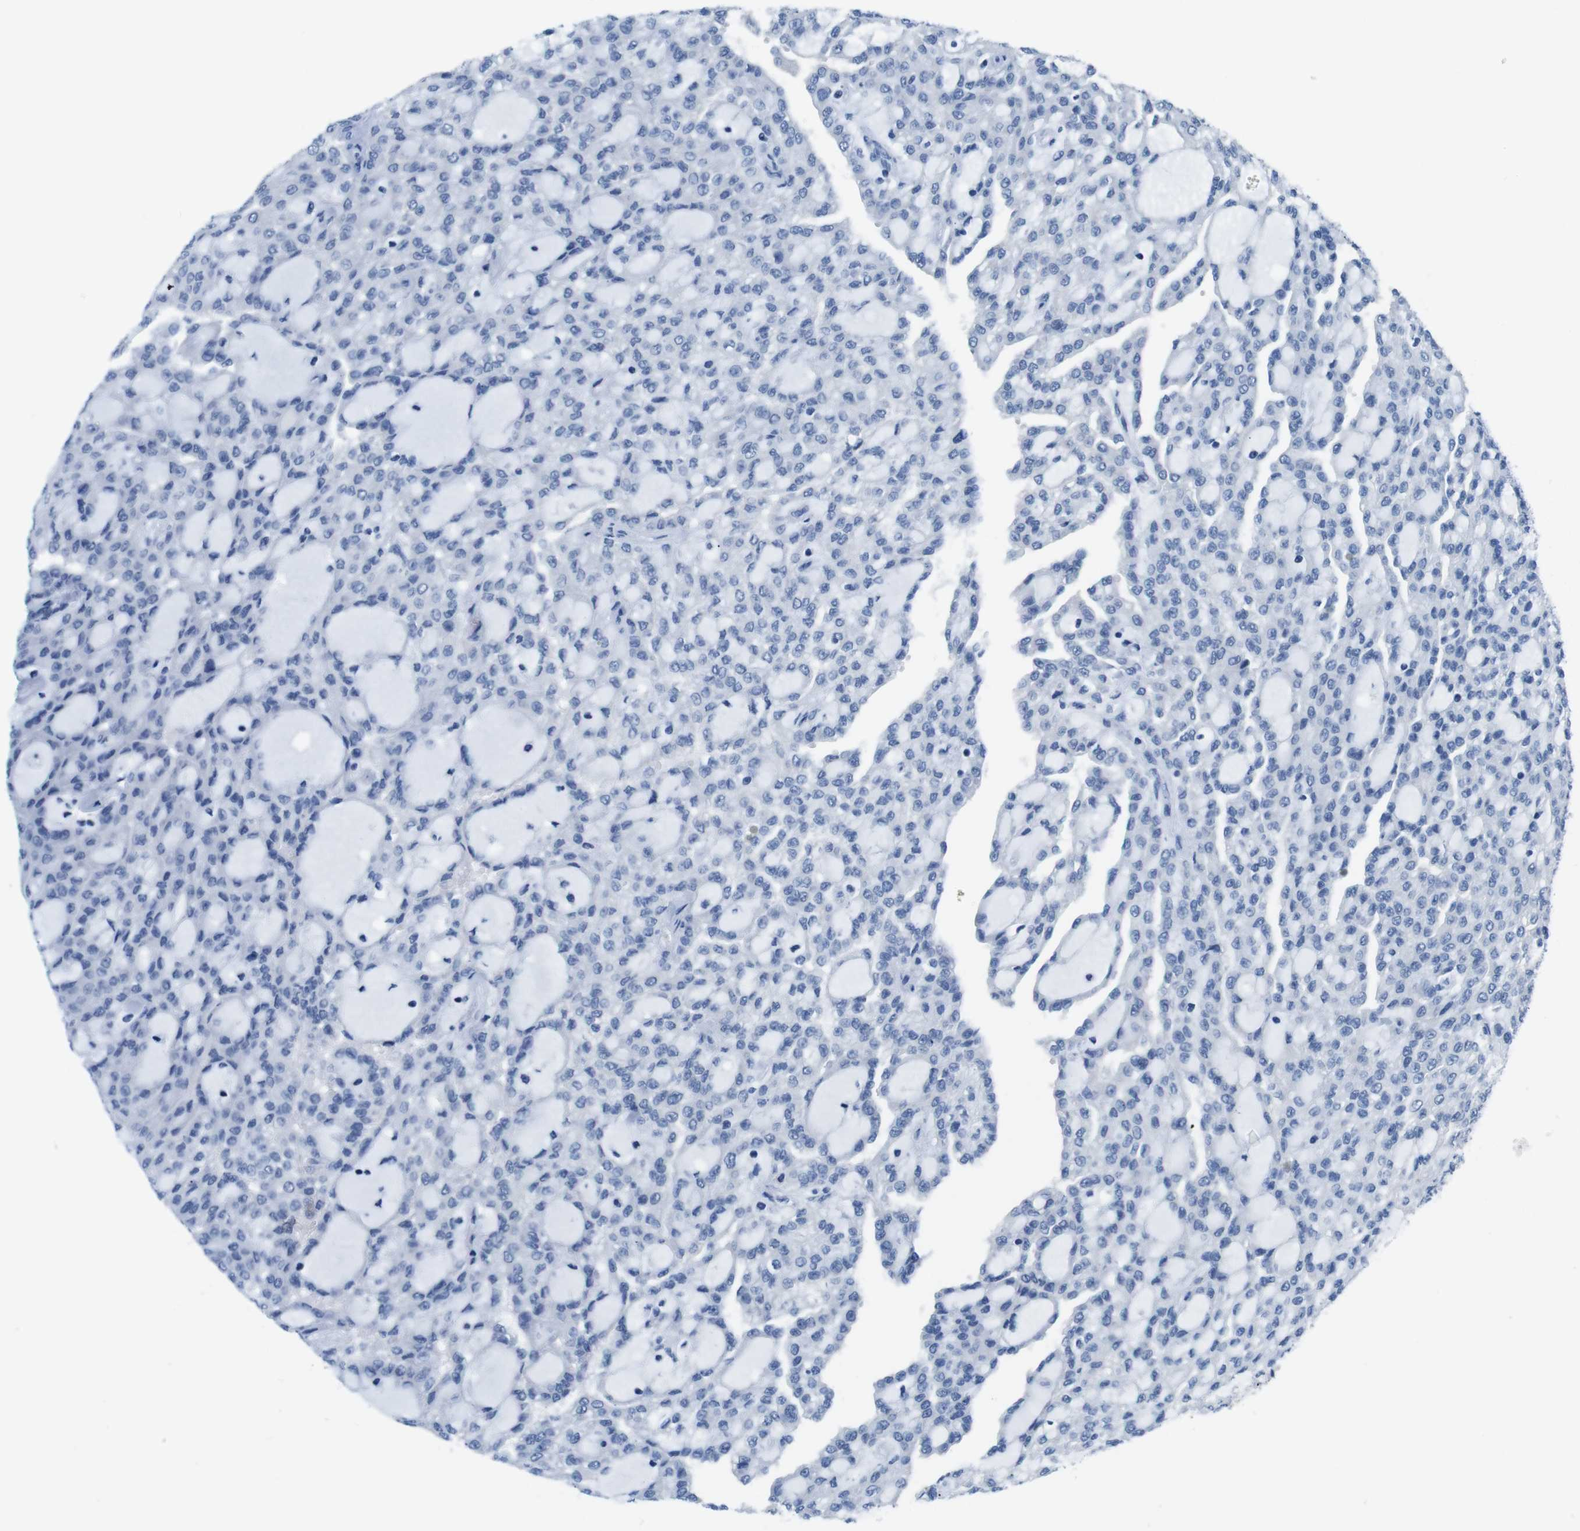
{"staining": {"intensity": "negative", "quantity": "none", "location": "none"}, "tissue": "renal cancer", "cell_type": "Tumor cells", "image_type": "cancer", "snomed": [{"axis": "morphology", "description": "Adenocarcinoma, NOS"}, {"axis": "topography", "description": "Kidney"}], "caption": "IHC photomicrograph of human renal cancer stained for a protein (brown), which shows no staining in tumor cells.", "gene": "GOLGA2", "patient": {"sex": "male", "age": 63}}